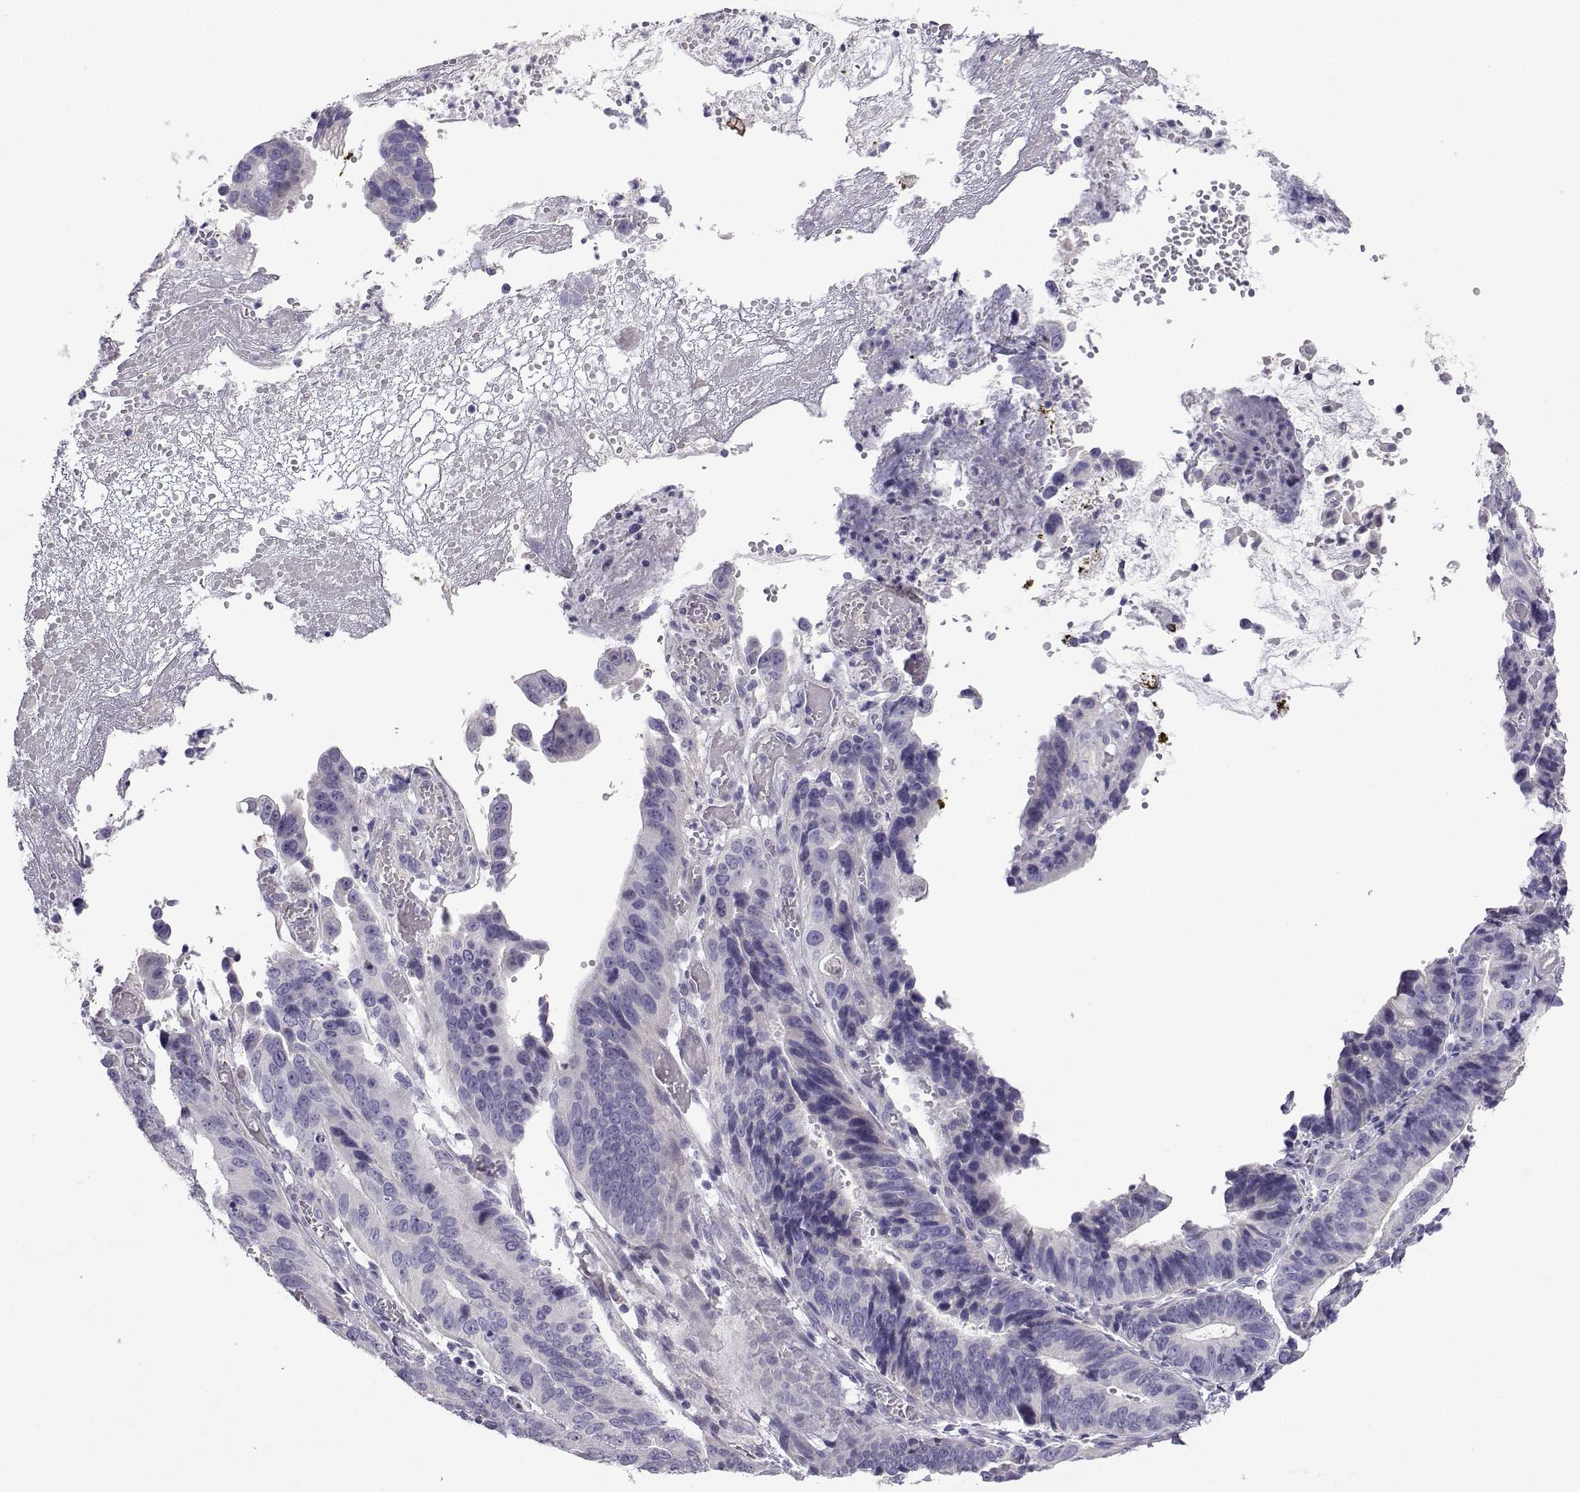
{"staining": {"intensity": "negative", "quantity": "none", "location": "none"}, "tissue": "stomach cancer", "cell_type": "Tumor cells", "image_type": "cancer", "snomed": [{"axis": "morphology", "description": "Adenocarcinoma, NOS"}, {"axis": "topography", "description": "Stomach"}], "caption": "Adenocarcinoma (stomach) stained for a protein using immunohistochemistry (IHC) reveals no positivity tumor cells.", "gene": "SPACA7", "patient": {"sex": "male", "age": 84}}